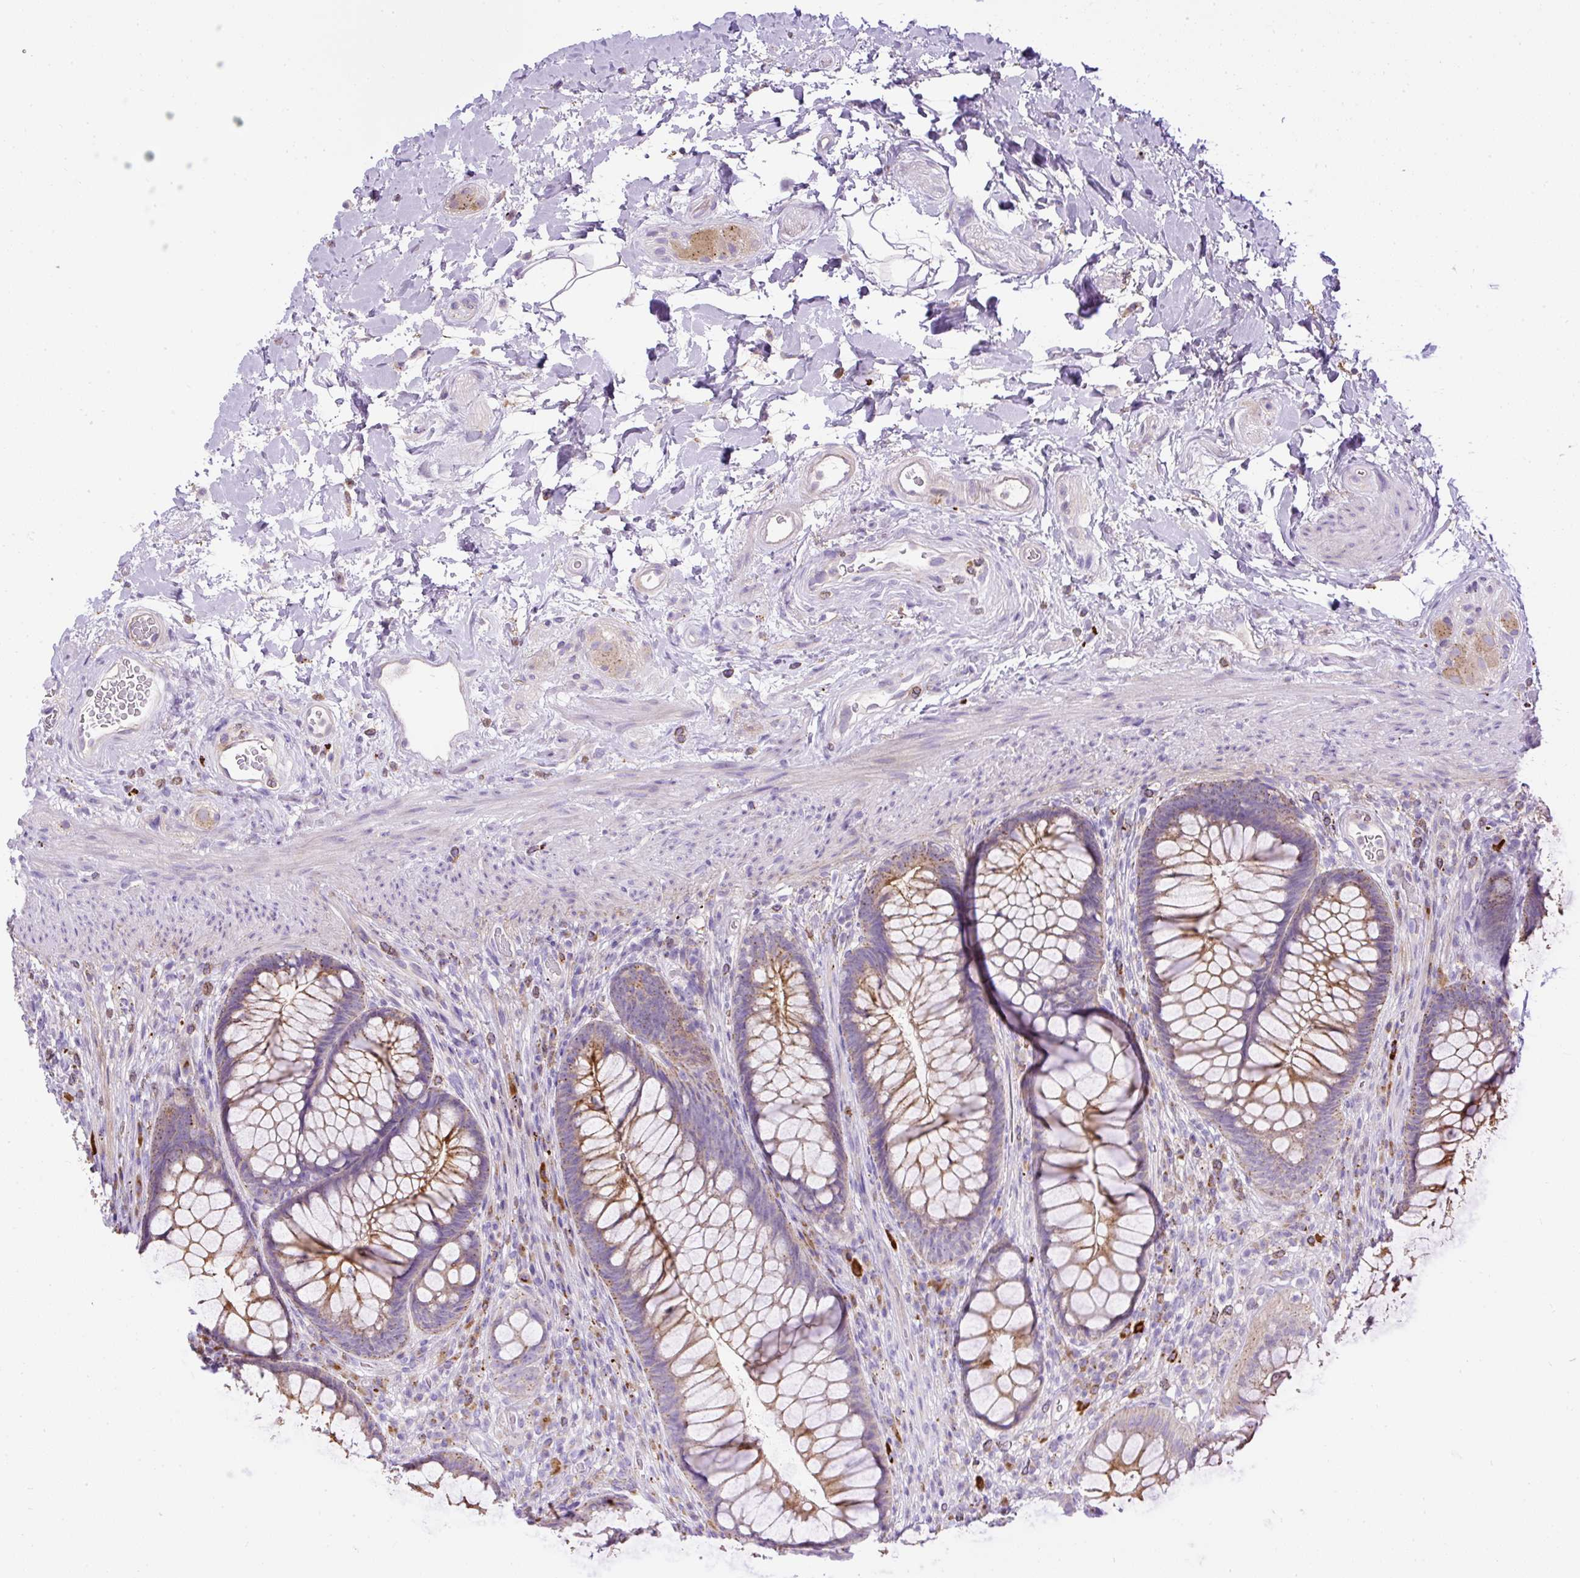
{"staining": {"intensity": "moderate", "quantity": ">75%", "location": "cytoplasmic/membranous"}, "tissue": "rectum", "cell_type": "Glandular cells", "image_type": "normal", "snomed": [{"axis": "morphology", "description": "Normal tissue, NOS"}, {"axis": "topography", "description": "Rectum"}], "caption": "IHC (DAB (3,3'-diaminobenzidine)) staining of normal rectum shows moderate cytoplasmic/membranous protein staining in approximately >75% of glandular cells. The staining was performed using DAB (3,3'-diaminobenzidine), with brown indicating positive protein expression. Nuclei are stained blue with hematoxylin.", "gene": "CFAP47", "patient": {"sex": "male", "age": 53}}